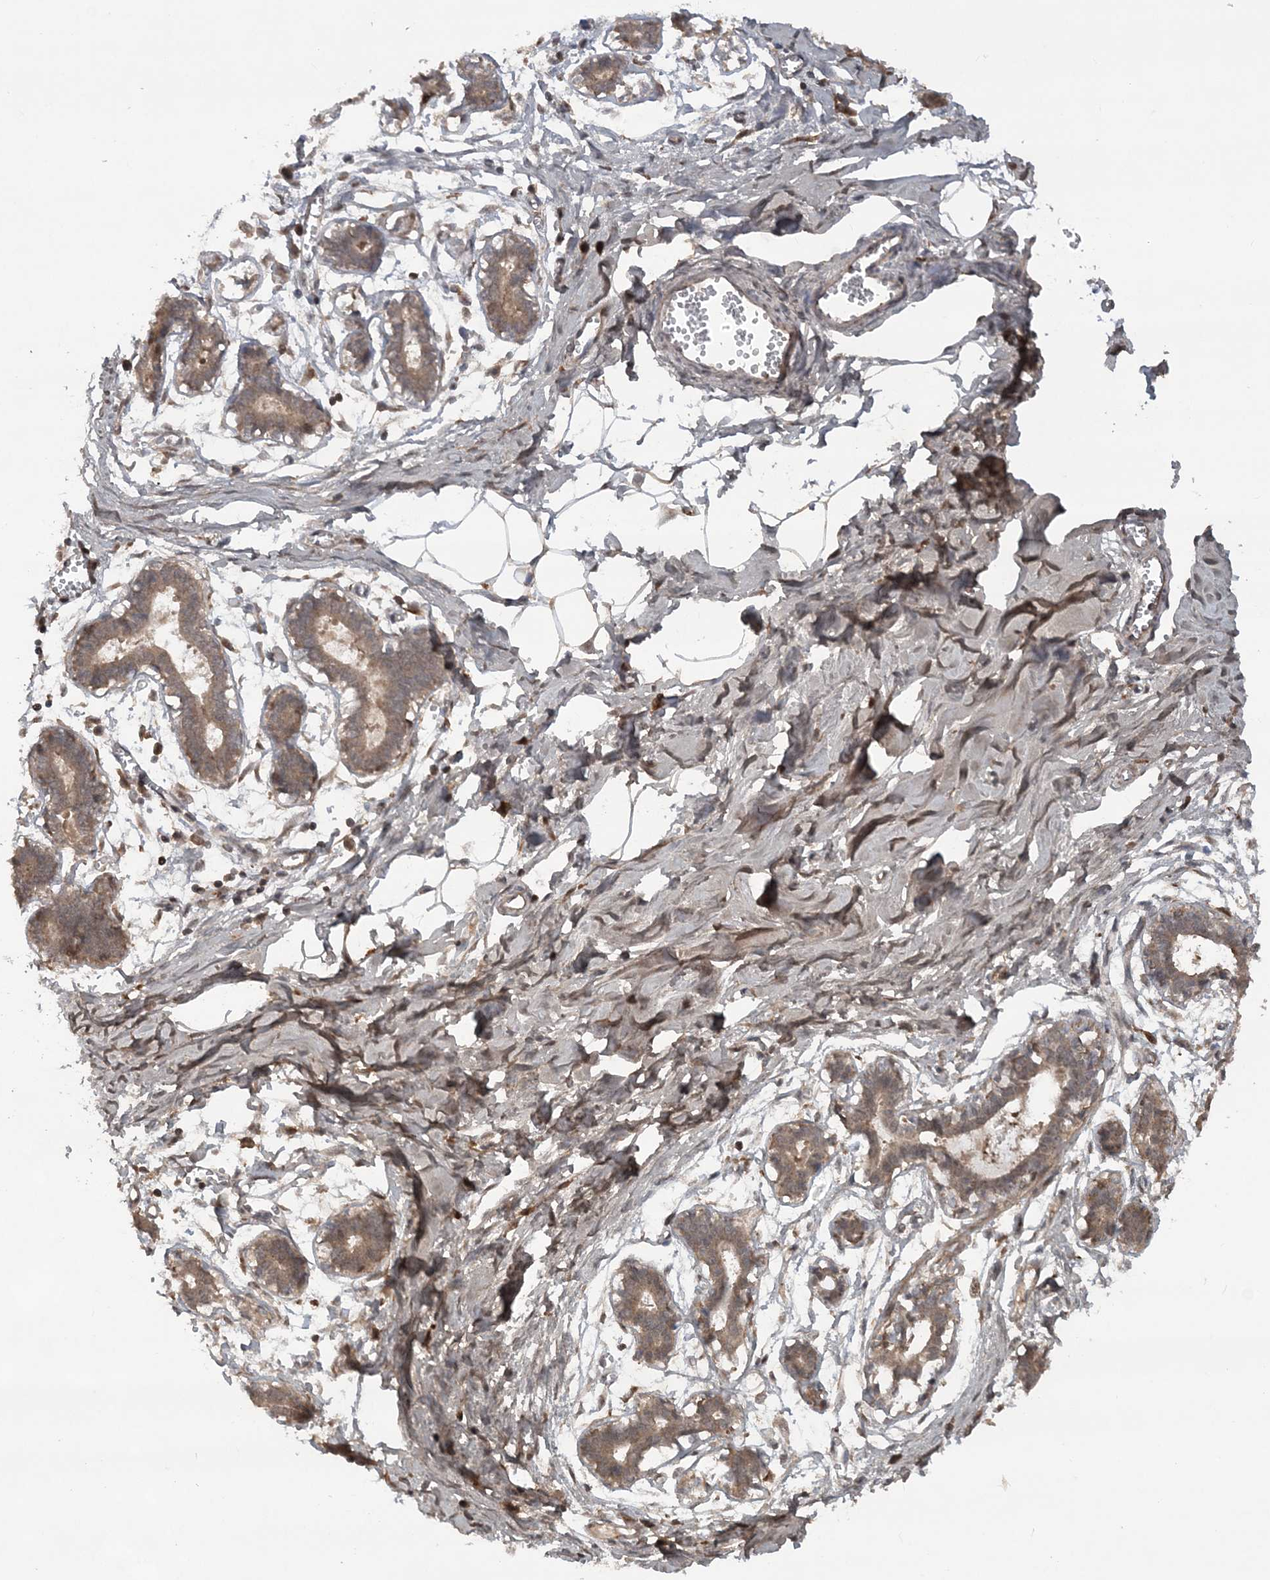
{"staining": {"intensity": "negative", "quantity": "none", "location": "none"}, "tissue": "breast", "cell_type": "Adipocytes", "image_type": "normal", "snomed": [{"axis": "morphology", "description": "Normal tissue, NOS"}, {"axis": "topography", "description": "Breast"}], "caption": "High power microscopy photomicrograph of an IHC micrograph of benign breast, revealing no significant positivity in adipocytes.", "gene": "LACC1", "patient": {"sex": "female", "age": 27}}